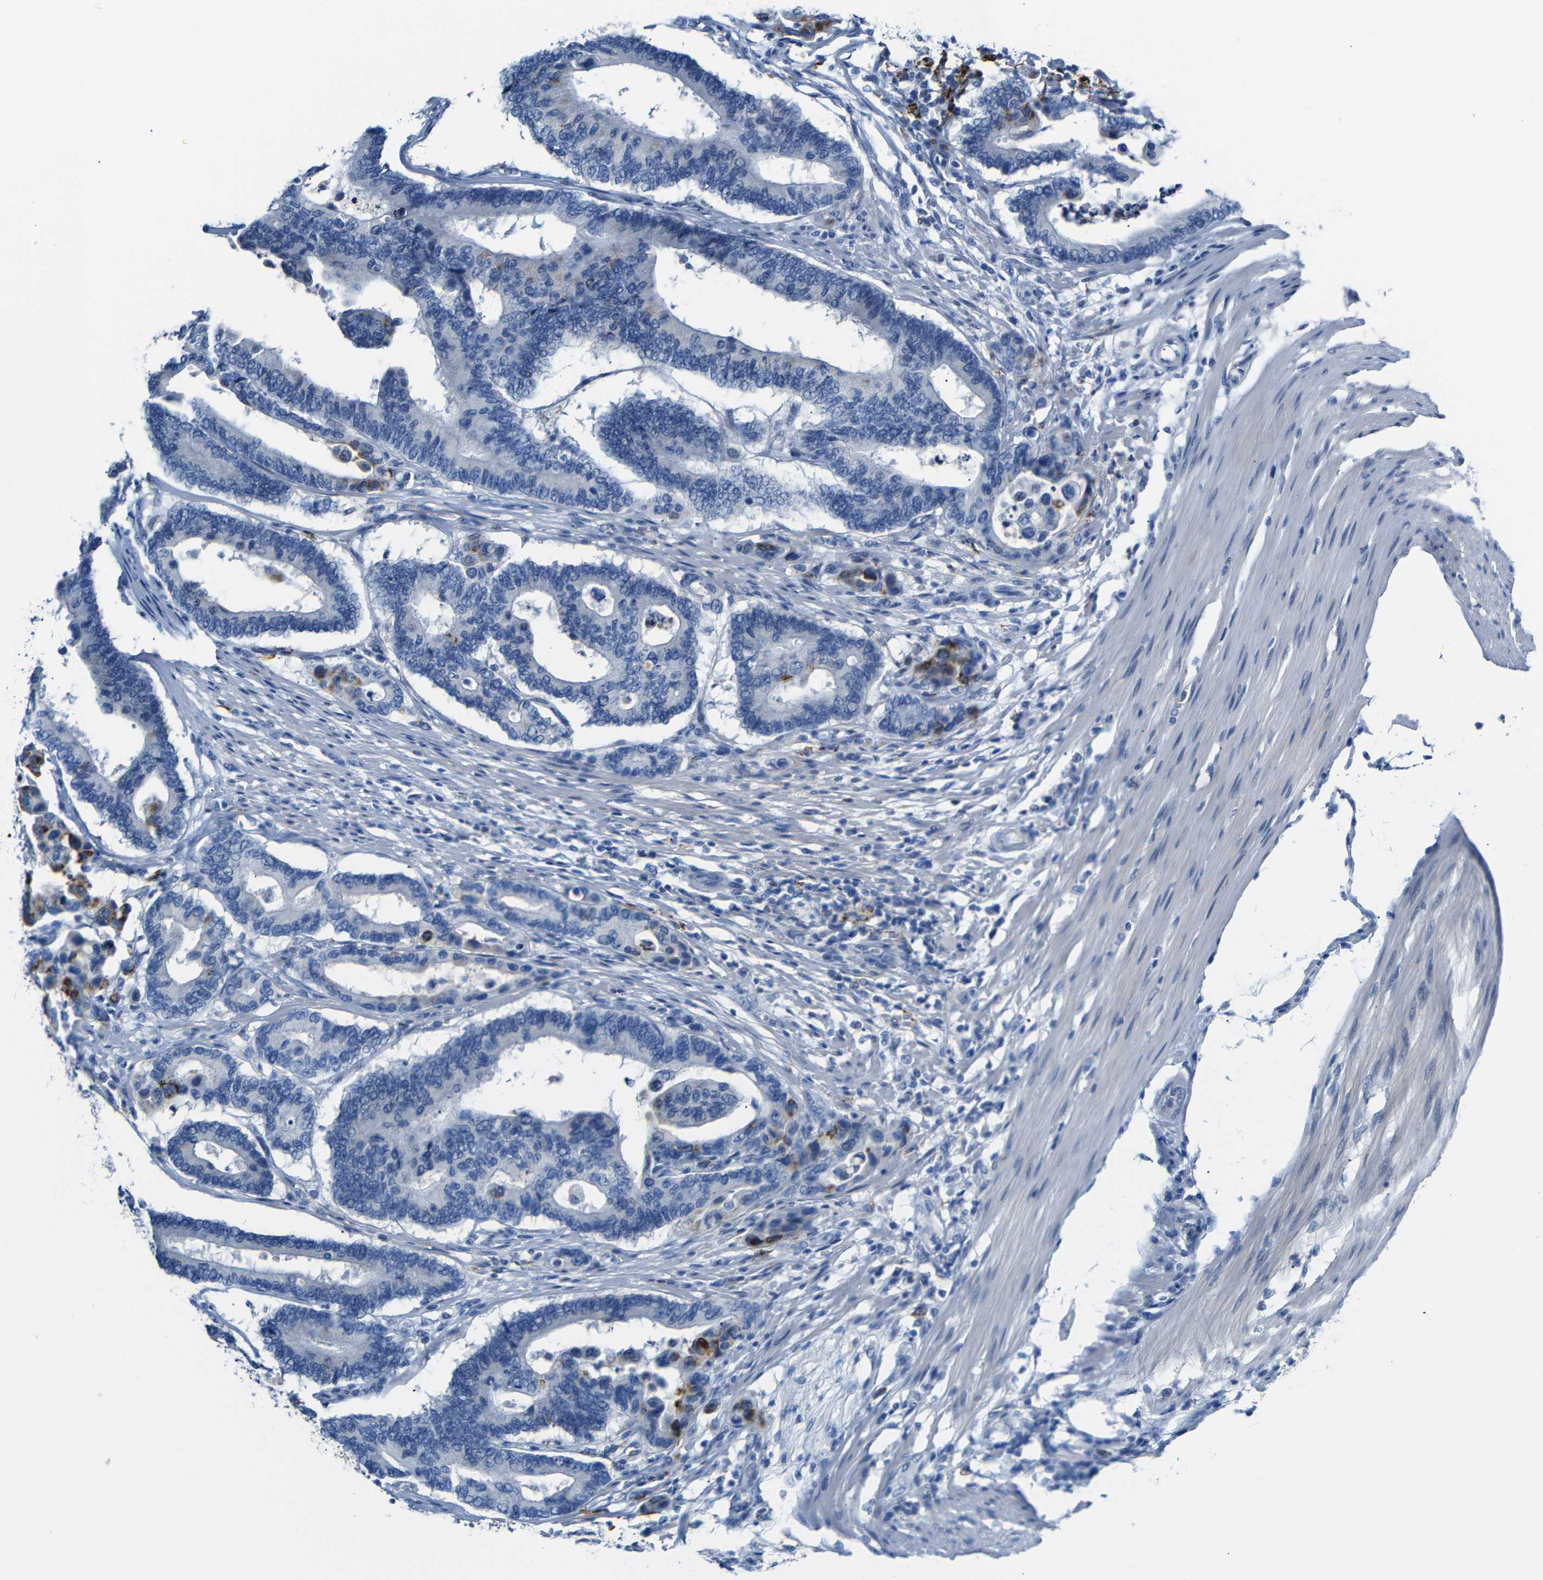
{"staining": {"intensity": "strong", "quantity": "<25%", "location": "cytoplasmic/membranous"}, "tissue": "colorectal cancer", "cell_type": "Tumor cells", "image_type": "cancer", "snomed": [{"axis": "morphology", "description": "Normal tissue, NOS"}, {"axis": "morphology", "description": "Adenocarcinoma, NOS"}, {"axis": "topography", "description": "Colon"}], "caption": "Strong cytoplasmic/membranous protein positivity is present in approximately <25% of tumor cells in colorectal cancer (adenocarcinoma).", "gene": "C15orf48", "patient": {"sex": "male", "age": 82}}